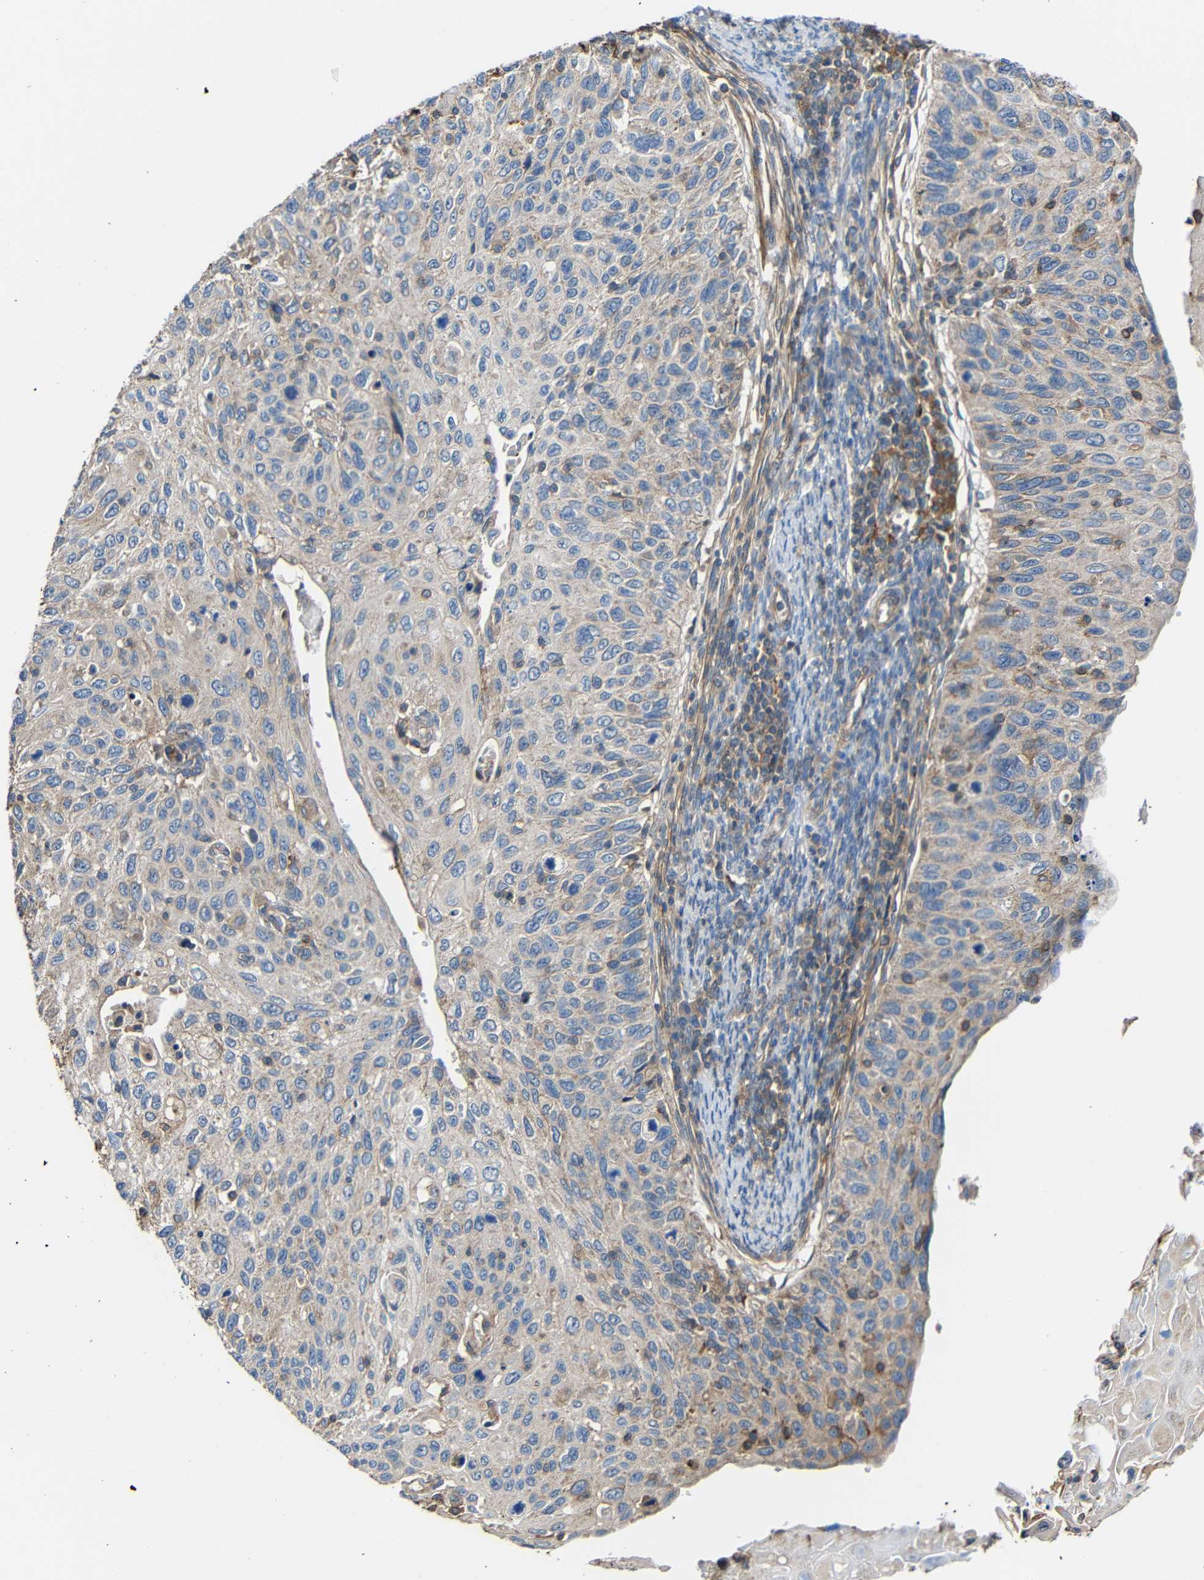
{"staining": {"intensity": "weak", "quantity": "25%-75%", "location": "cytoplasmic/membranous"}, "tissue": "cervical cancer", "cell_type": "Tumor cells", "image_type": "cancer", "snomed": [{"axis": "morphology", "description": "Squamous cell carcinoma, NOS"}, {"axis": "topography", "description": "Cervix"}], "caption": "A histopathology image showing weak cytoplasmic/membranous expression in about 25%-75% of tumor cells in squamous cell carcinoma (cervical), as visualized by brown immunohistochemical staining.", "gene": "RHOT2", "patient": {"sex": "female", "age": 70}}